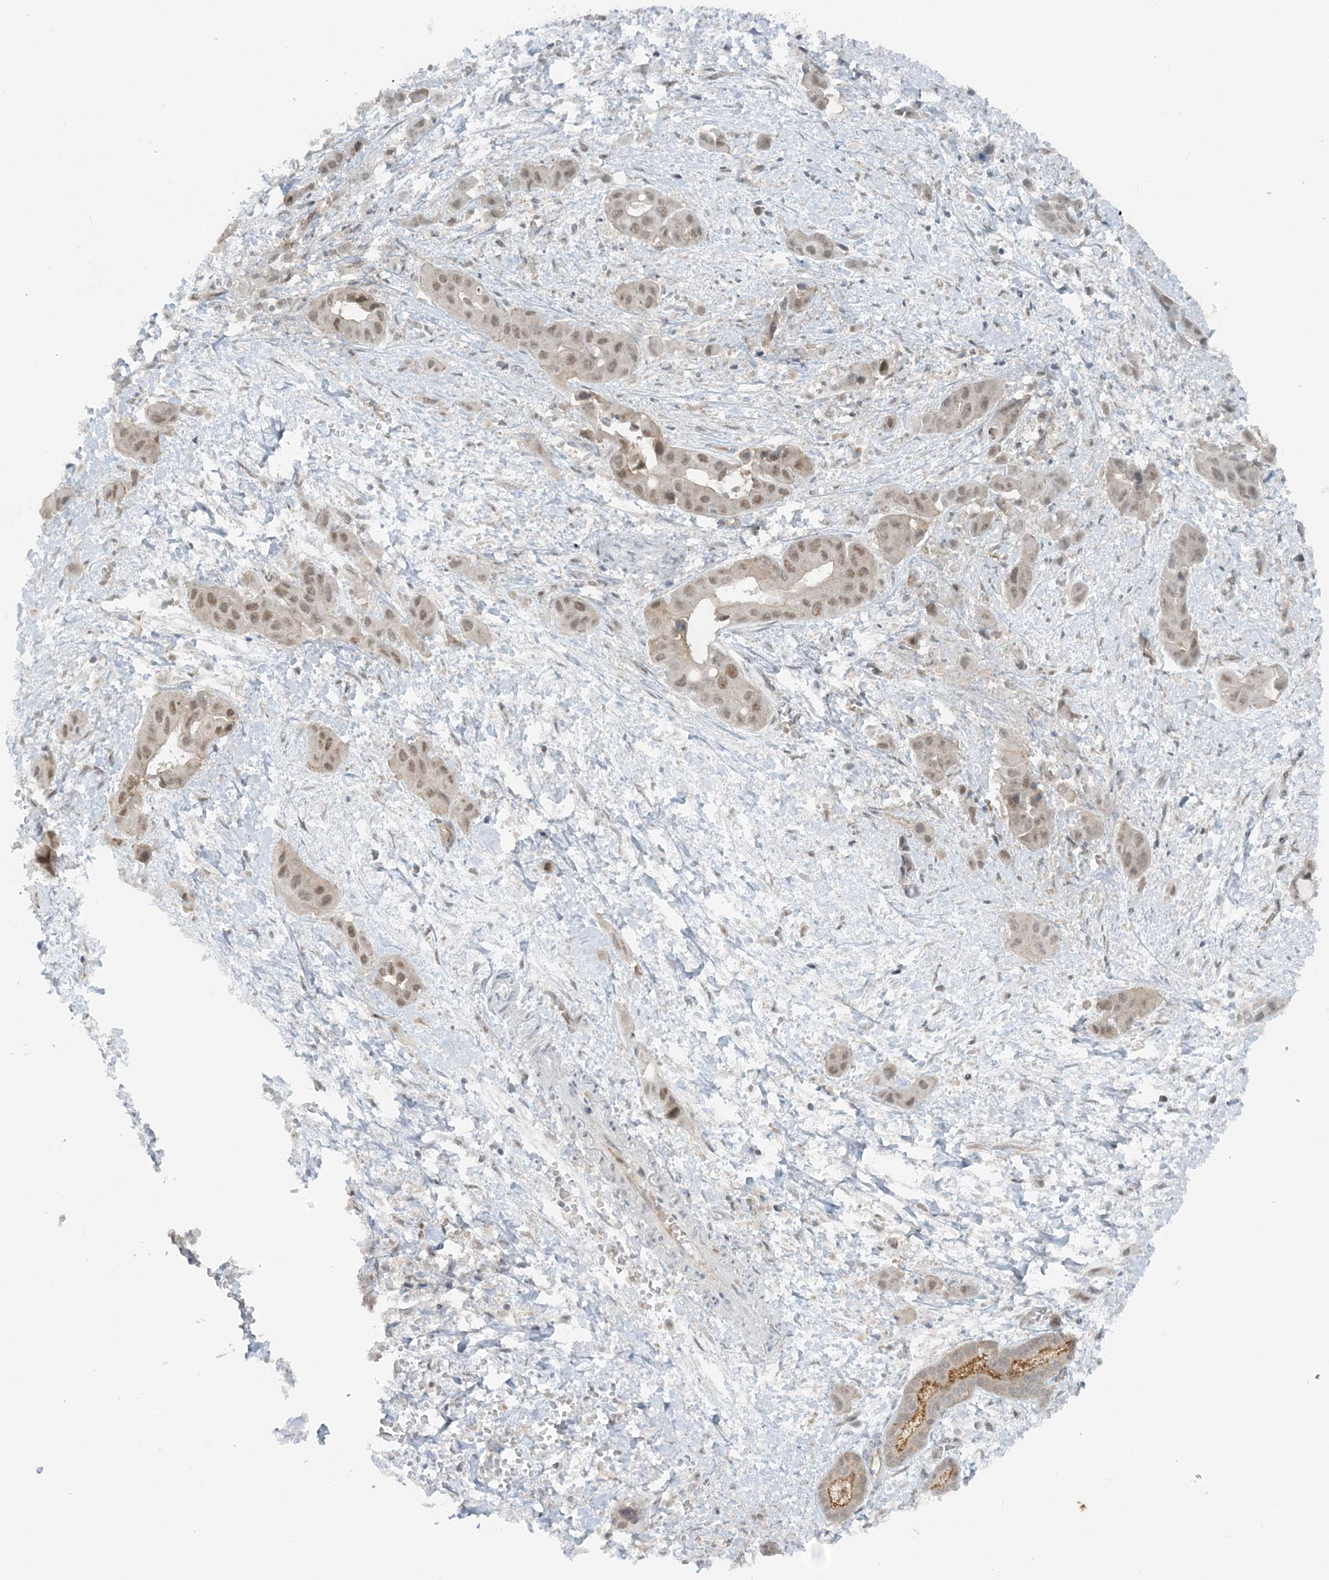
{"staining": {"intensity": "weak", "quantity": "25%-75%", "location": "cytoplasmic/membranous,nuclear"}, "tissue": "liver cancer", "cell_type": "Tumor cells", "image_type": "cancer", "snomed": [{"axis": "morphology", "description": "Cholangiocarcinoma"}, {"axis": "topography", "description": "Liver"}], "caption": "Immunohistochemical staining of human liver cancer displays low levels of weak cytoplasmic/membranous and nuclear positivity in about 25%-75% of tumor cells.", "gene": "ATP11A", "patient": {"sex": "female", "age": 52}}